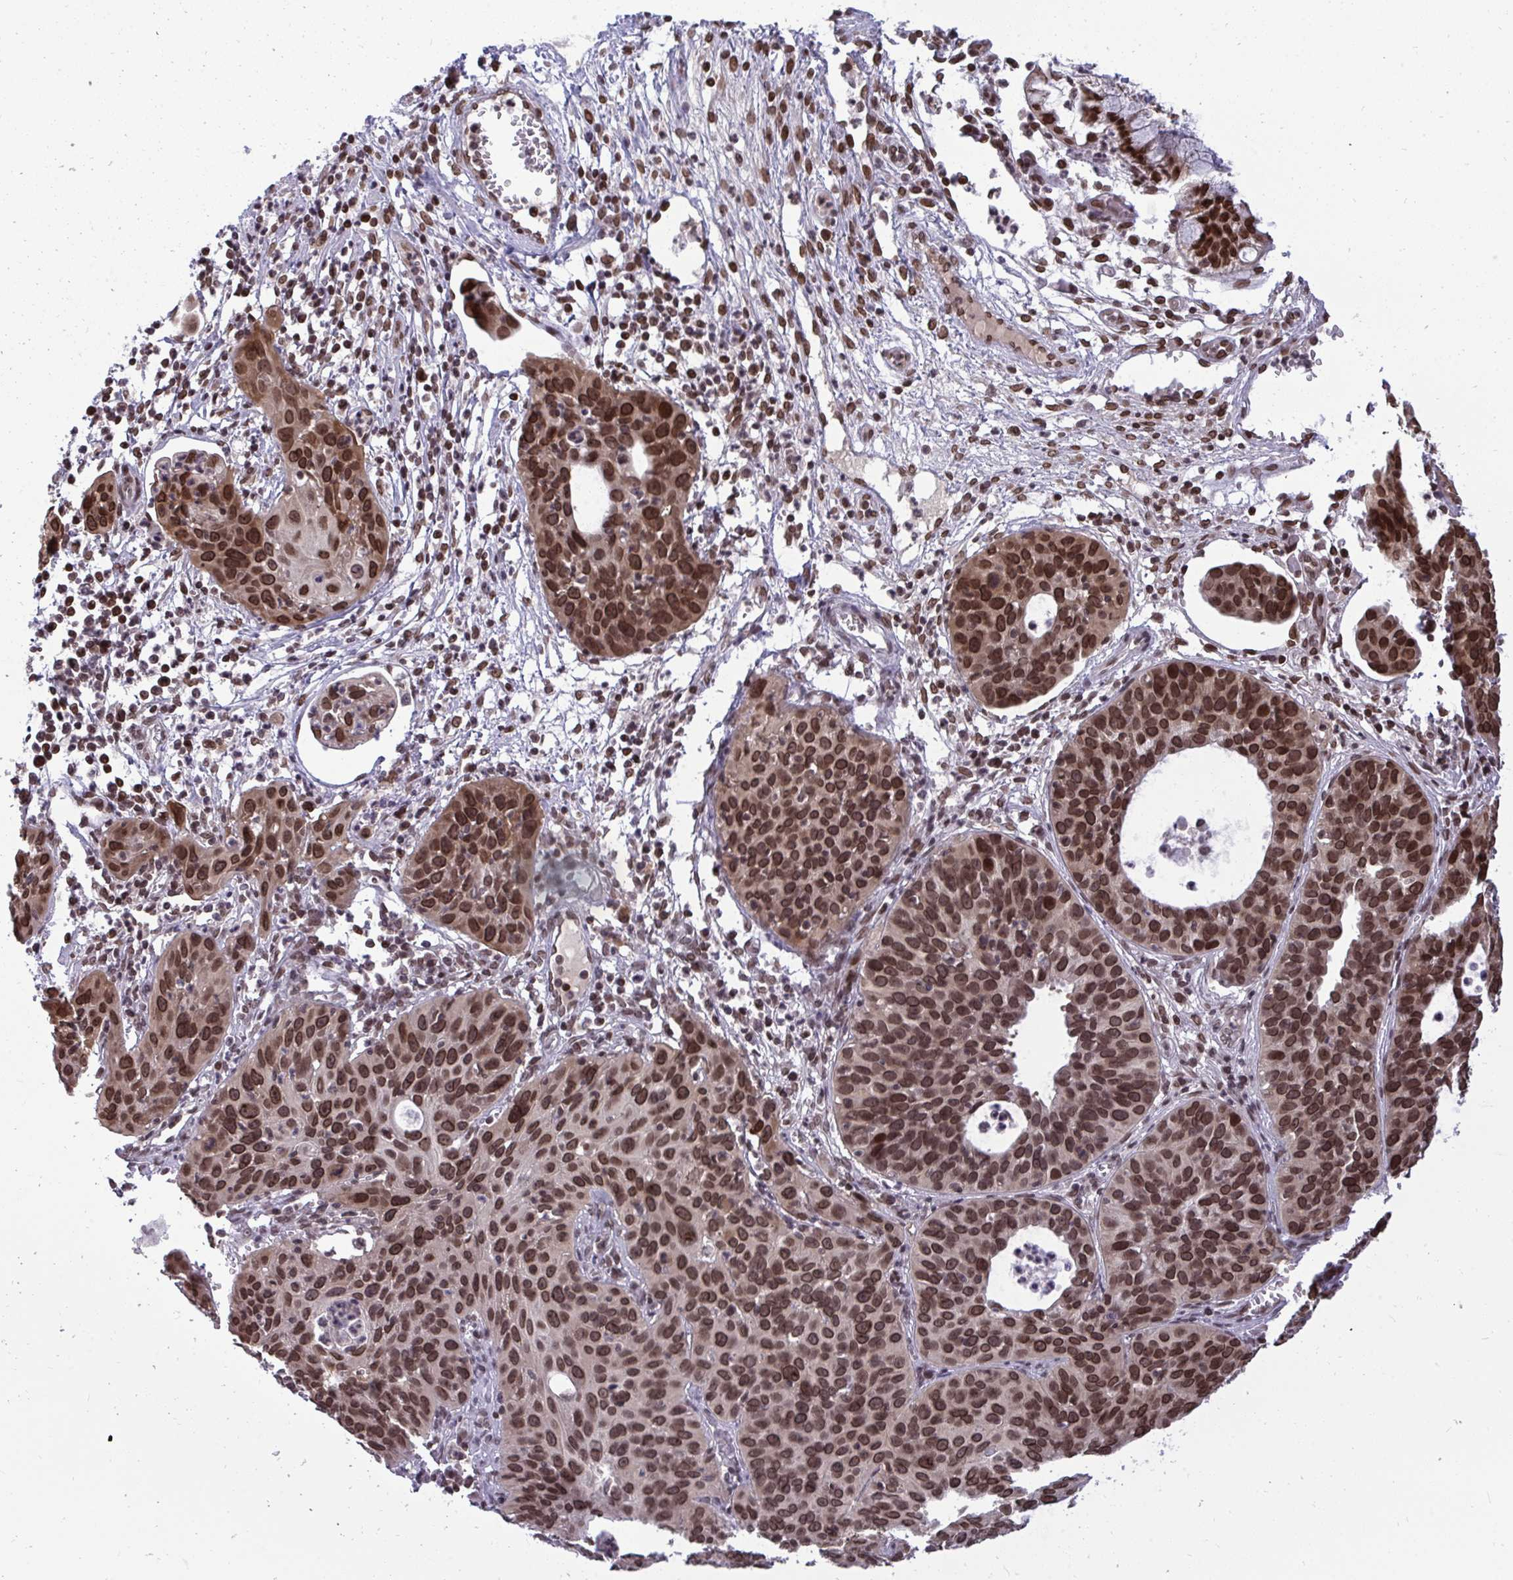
{"staining": {"intensity": "moderate", "quantity": ">75%", "location": "cytoplasmic/membranous,nuclear"}, "tissue": "cervical cancer", "cell_type": "Tumor cells", "image_type": "cancer", "snomed": [{"axis": "morphology", "description": "Squamous cell carcinoma, NOS"}, {"axis": "topography", "description": "Cervix"}], "caption": "Protein expression analysis of human cervical cancer (squamous cell carcinoma) reveals moderate cytoplasmic/membranous and nuclear positivity in approximately >75% of tumor cells. The staining was performed using DAB (3,3'-diaminobenzidine), with brown indicating positive protein expression. Nuclei are stained blue with hematoxylin.", "gene": "JPT1", "patient": {"sex": "female", "age": 36}}